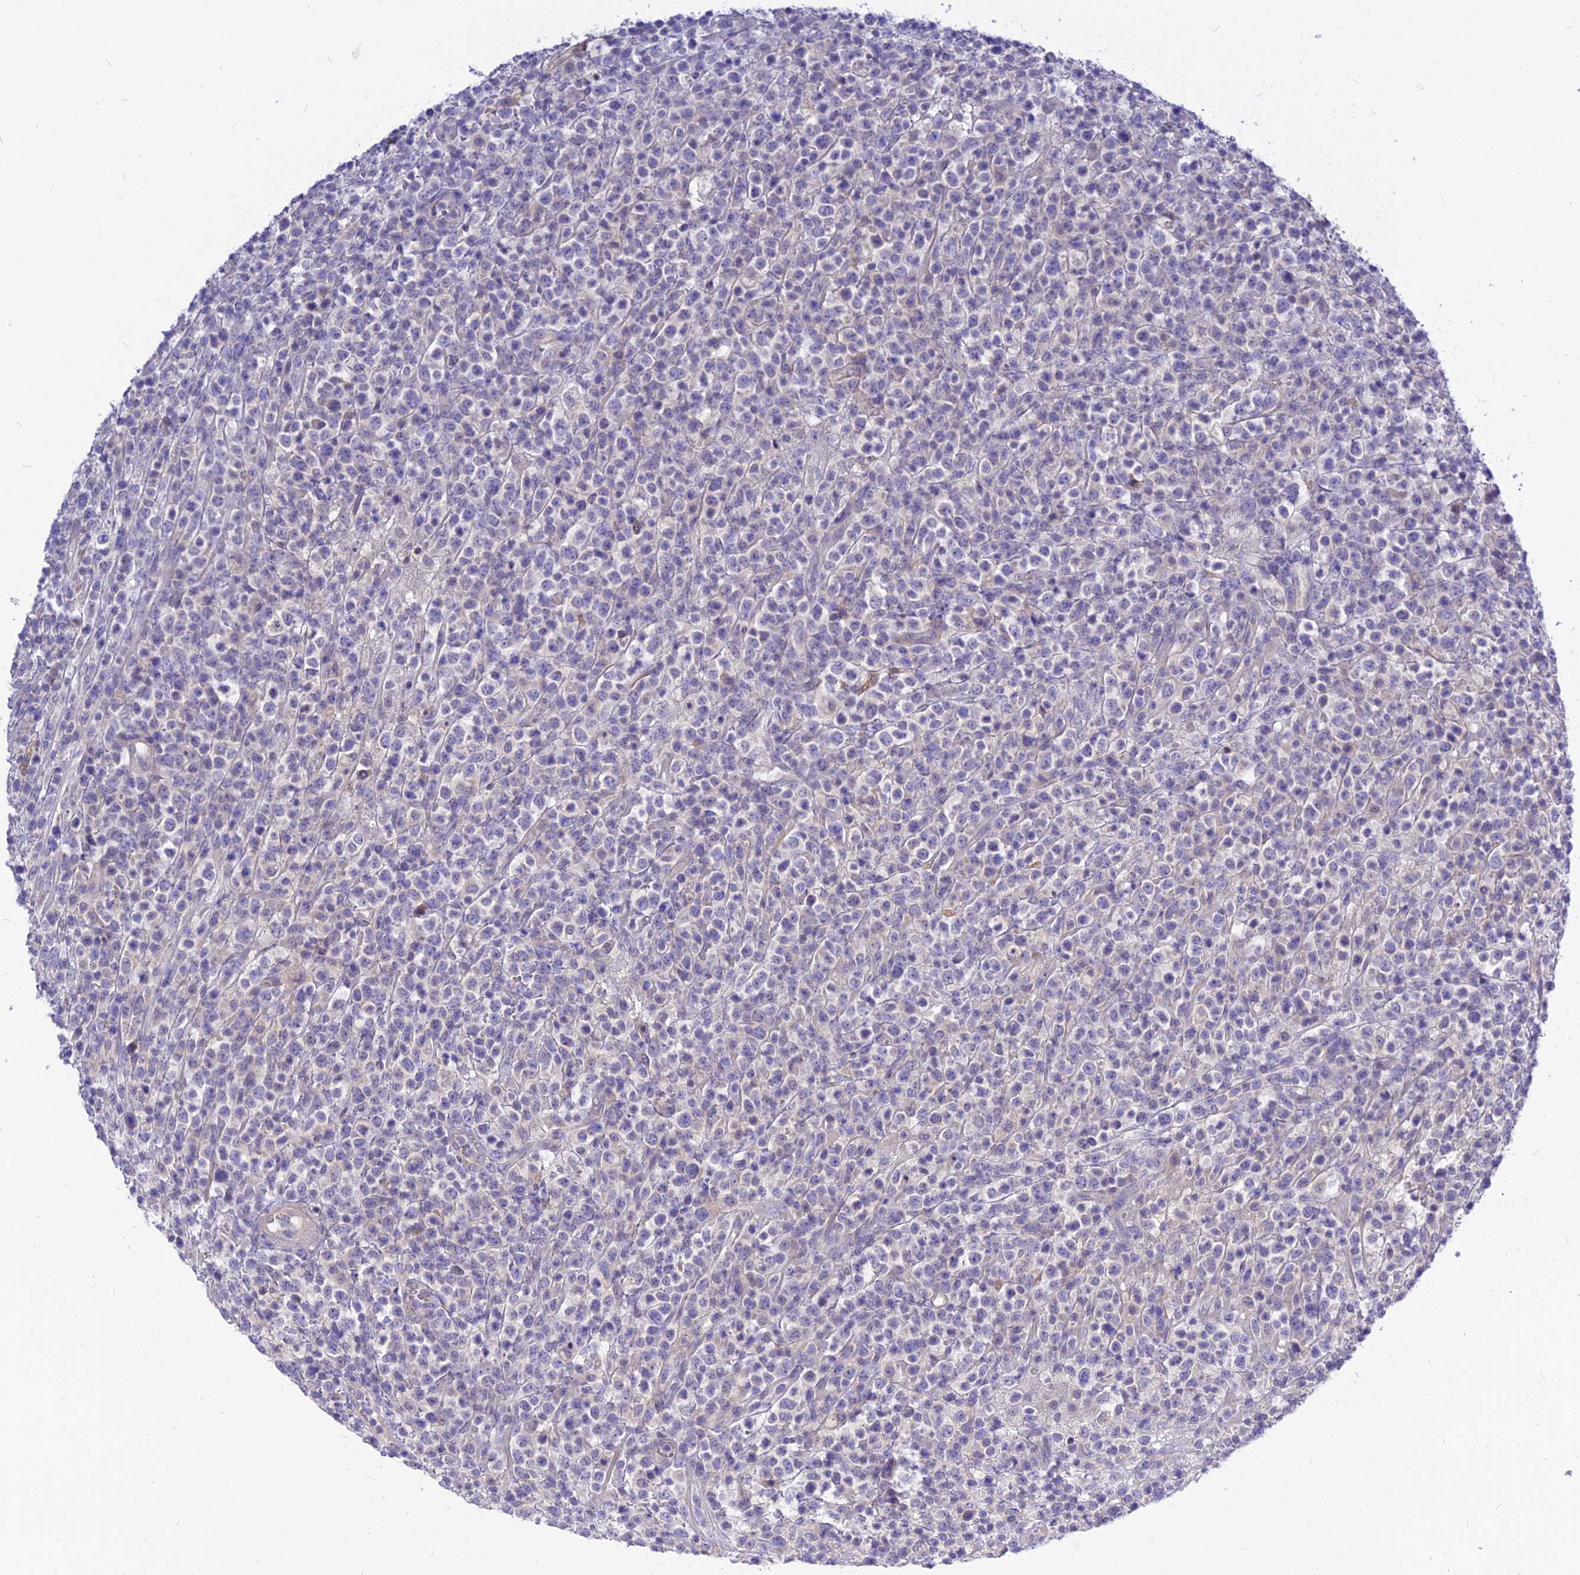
{"staining": {"intensity": "negative", "quantity": "none", "location": "none"}, "tissue": "lymphoma", "cell_type": "Tumor cells", "image_type": "cancer", "snomed": [{"axis": "morphology", "description": "Malignant lymphoma, non-Hodgkin's type, High grade"}, {"axis": "topography", "description": "Colon"}], "caption": "The micrograph shows no staining of tumor cells in lymphoma. (Stains: DAB (3,3'-diaminobenzidine) immunohistochemistry with hematoxylin counter stain, Microscopy: brightfield microscopy at high magnification).", "gene": "CZIB", "patient": {"sex": "female", "age": 53}}